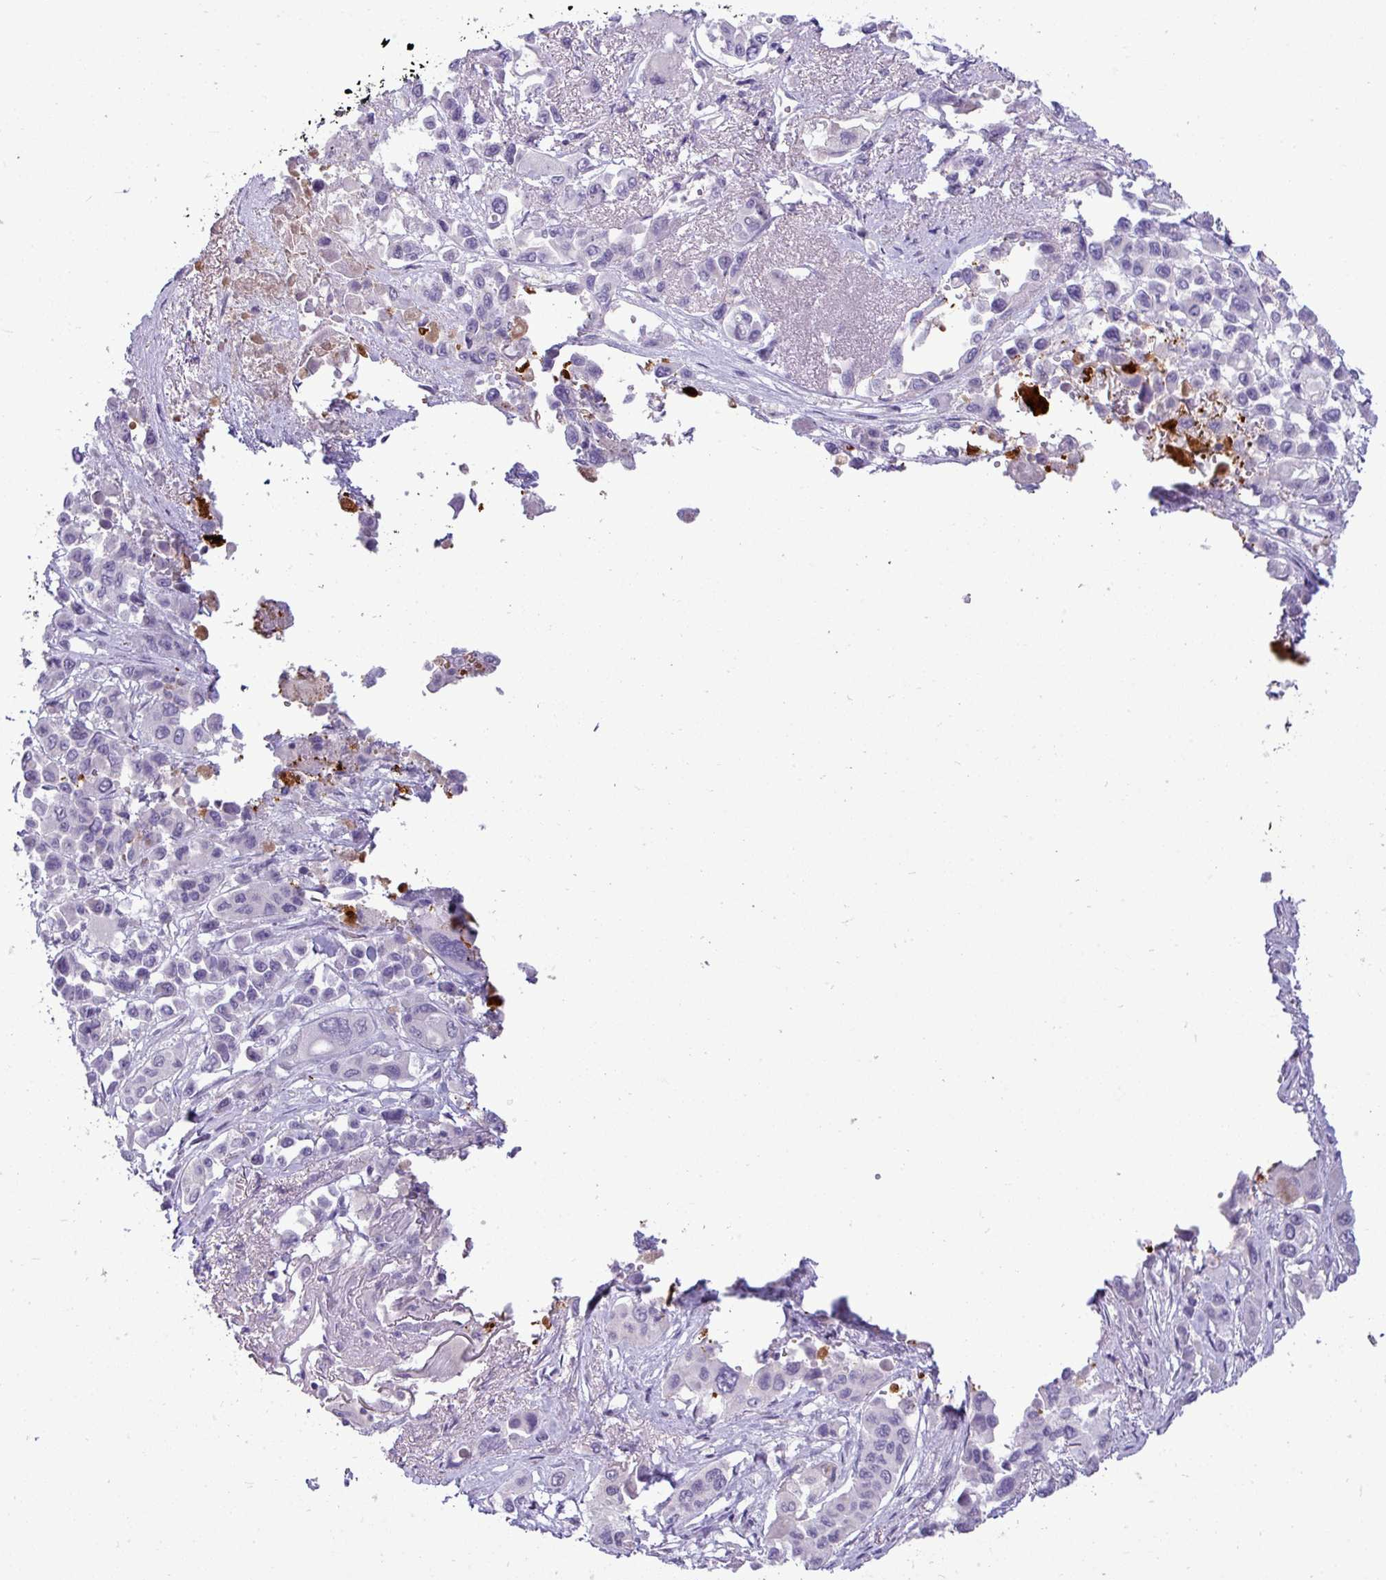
{"staining": {"intensity": "negative", "quantity": "none", "location": "none"}, "tissue": "pancreatic cancer", "cell_type": "Tumor cells", "image_type": "cancer", "snomed": [{"axis": "morphology", "description": "Adenocarcinoma, NOS"}, {"axis": "topography", "description": "Pancreas"}], "caption": "The immunohistochemistry (IHC) micrograph has no significant staining in tumor cells of pancreatic adenocarcinoma tissue. (DAB immunohistochemistry (IHC), high magnification).", "gene": "APOM", "patient": {"sex": "male", "age": 92}}